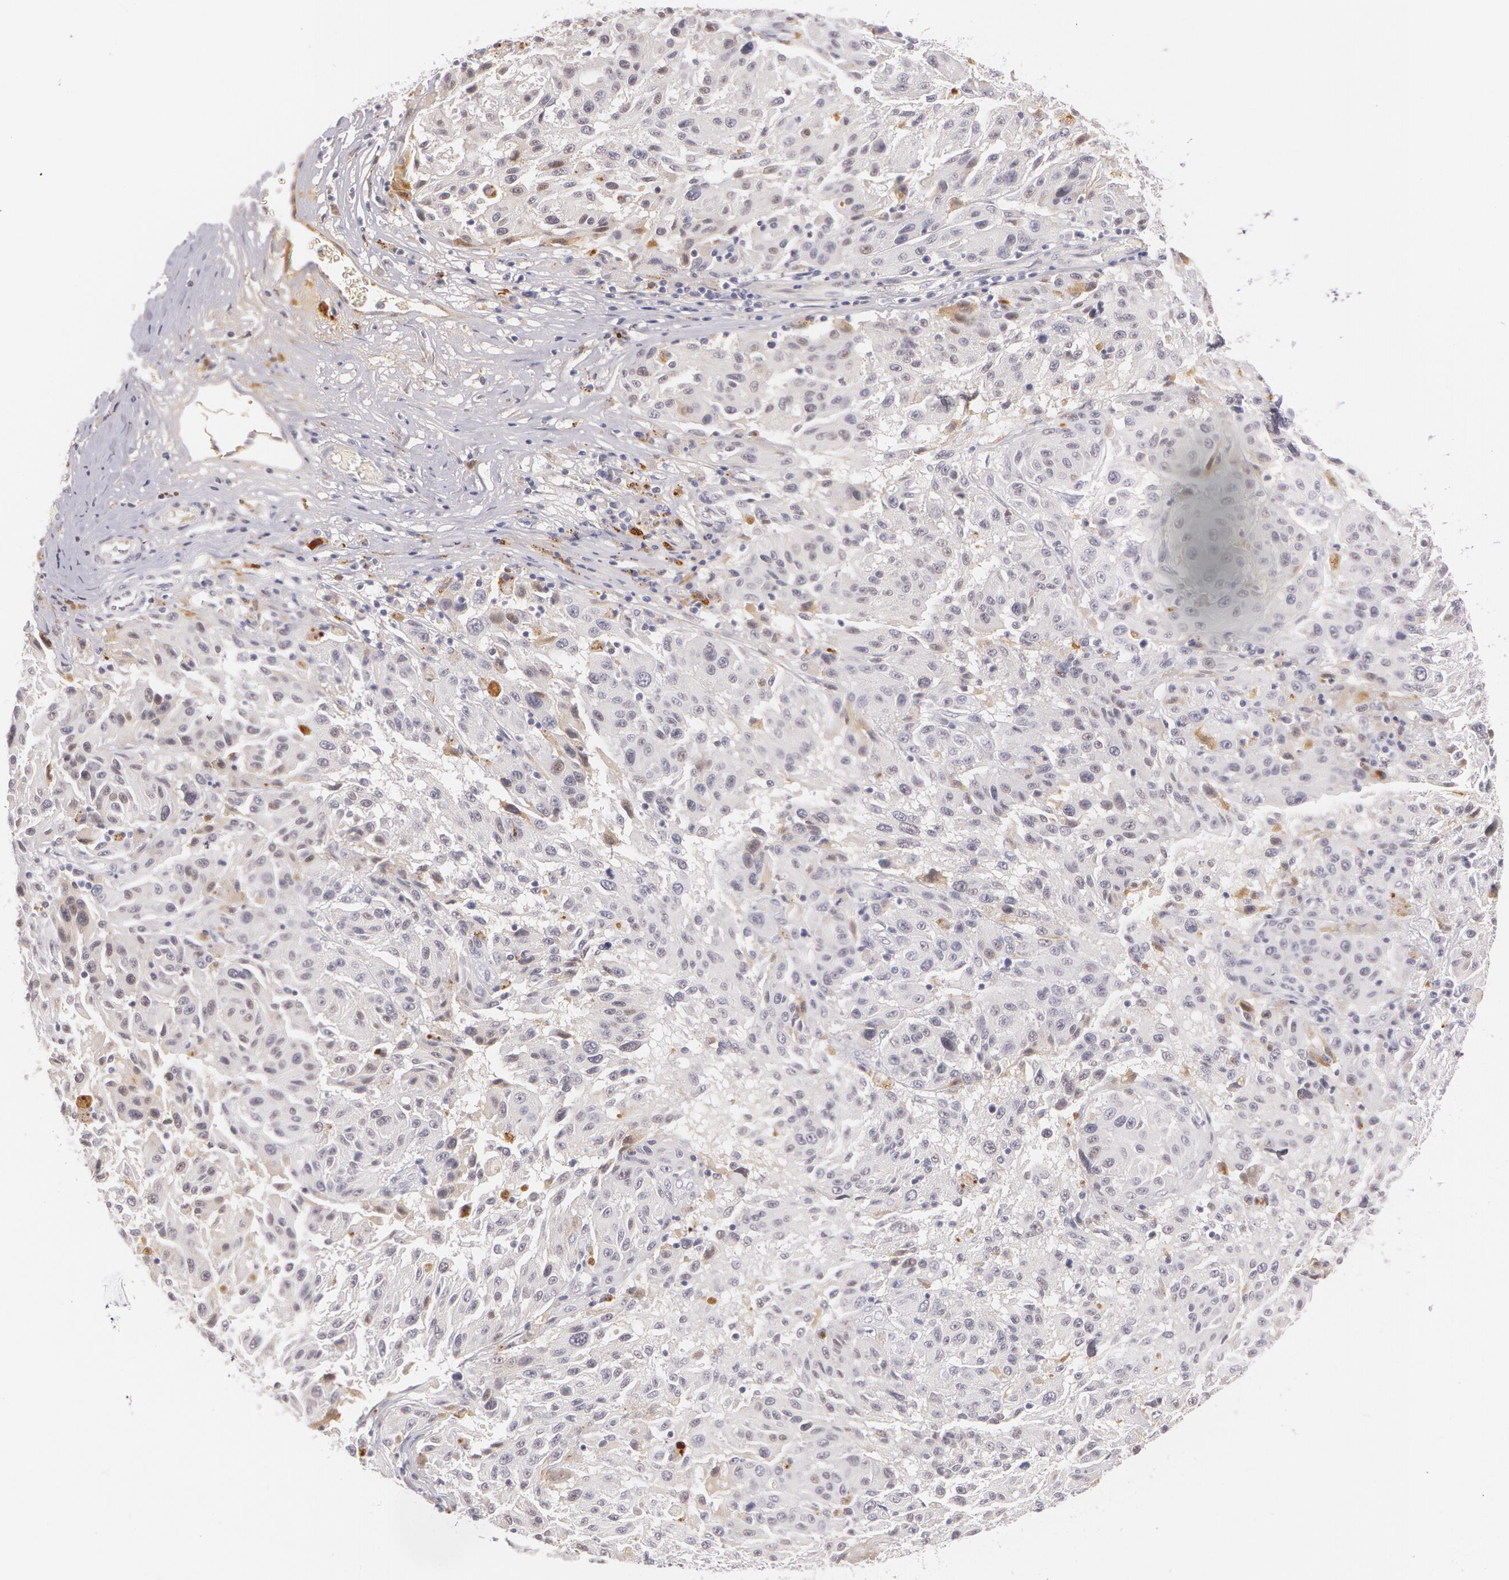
{"staining": {"intensity": "negative", "quantity": "none", "location": "none"}, "tissue": "melanoma", "cell_type": "Tumor cells", "image_type": "cancer", "snomed": [{"axis": "morphology", "description": "Malignant melanoma, NOS"}, {"axis": "topography", "description": "Skin"}], "caption": "The photomicrograph exhibits no significant staining in tumor cells of malignant melanoma.", "gene": "LBP", "patient": {"sex": "female", "age": 77}}